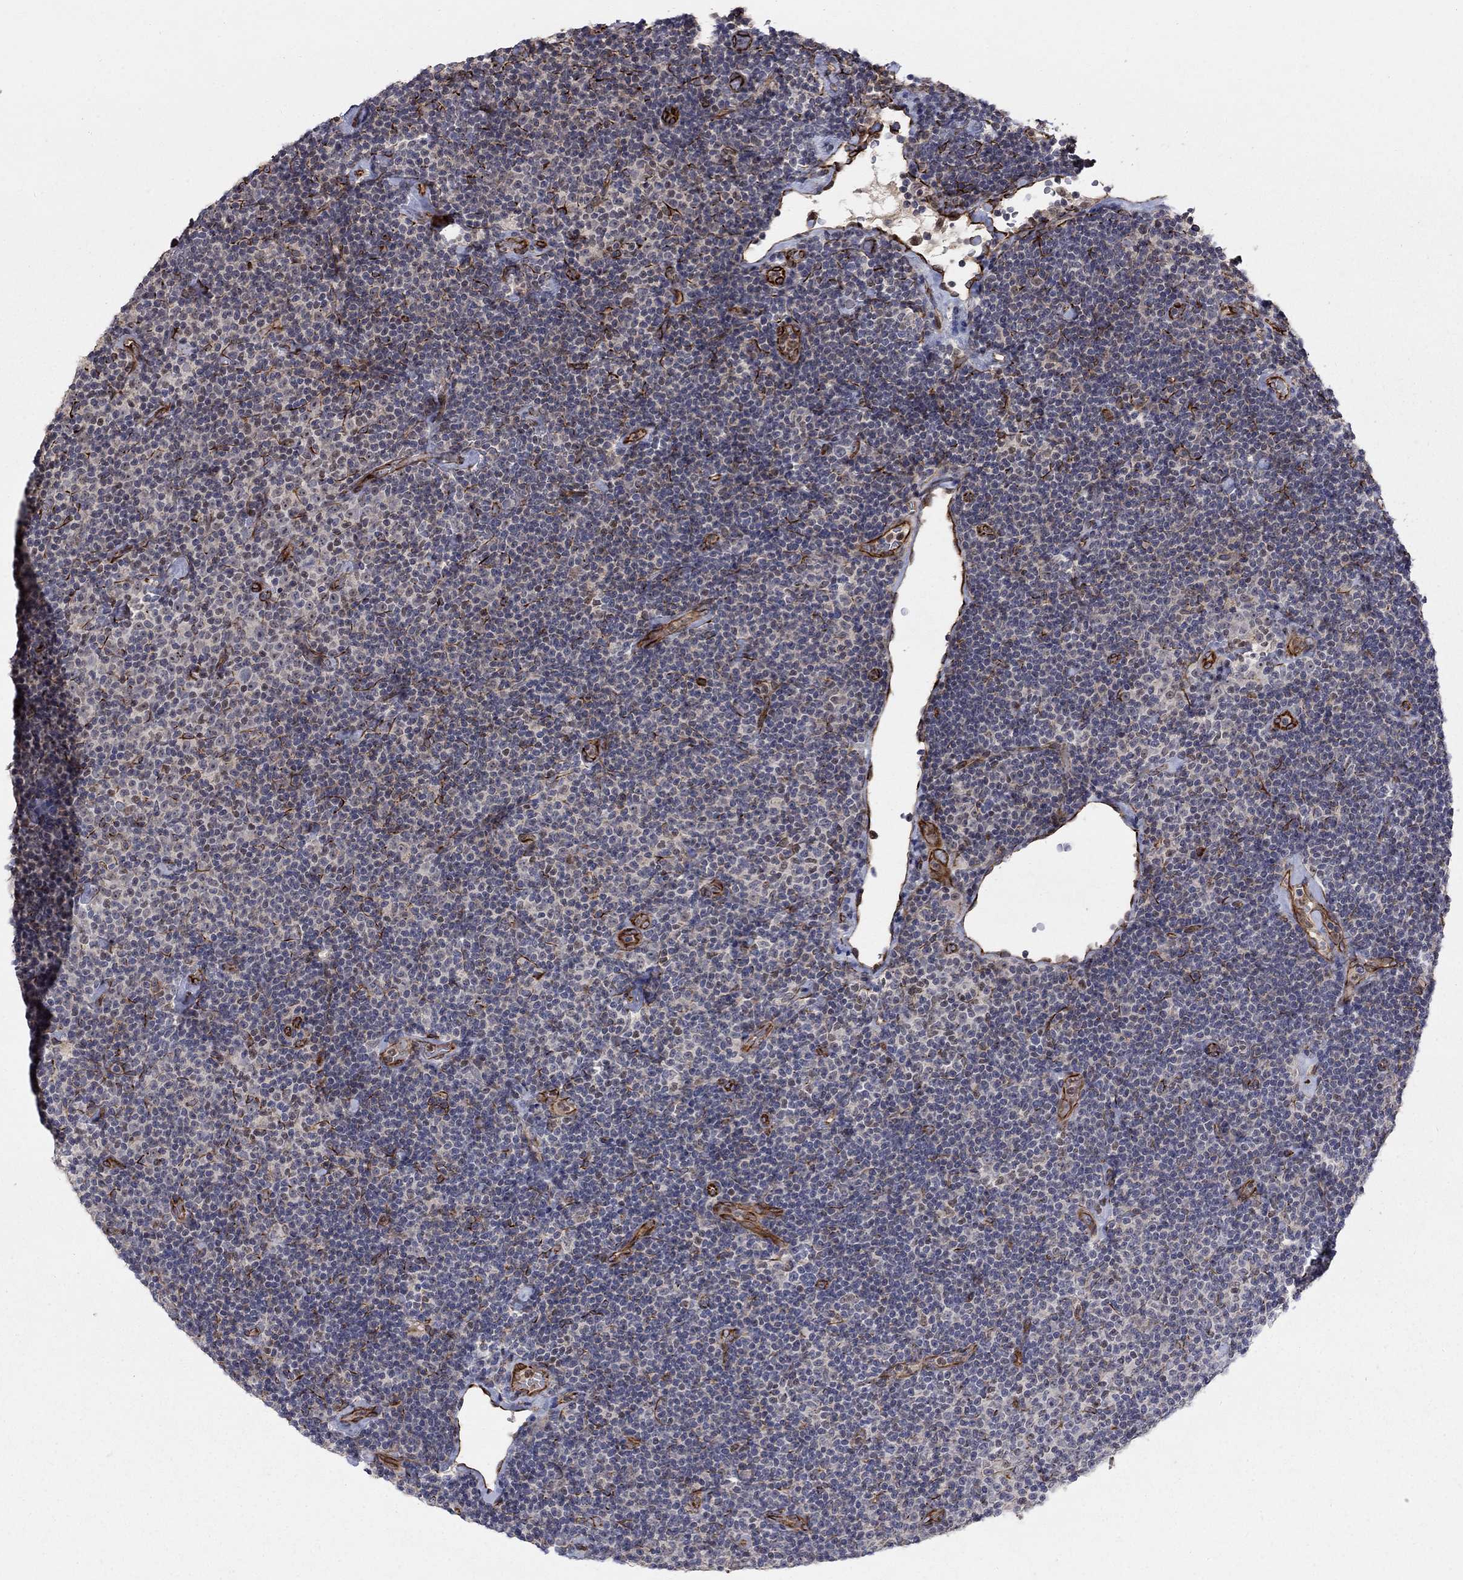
{"staining": {"intensity": "negative", "quantity": "none", "location": "none"}, "tissue": "lymphoma", "cell_type": "Tumor cells", "image_type": "cancer", "snomed": [{"axis": "morphology", "description": "Malignant lymphoma, non-Hodgkin's type, Low grade"}, {"axis": "topography", "description": "Lymph node"}], "caption": "High magnification brightfield microscopy of lymphoma stained with DAB (3,3'-diaminobenzidine) (brown) and counterstained with hematoxylin (blue): tumor cells show no significant staining.", "gene": "MSRA", "patient": {"sex": "male", "age": 81}}